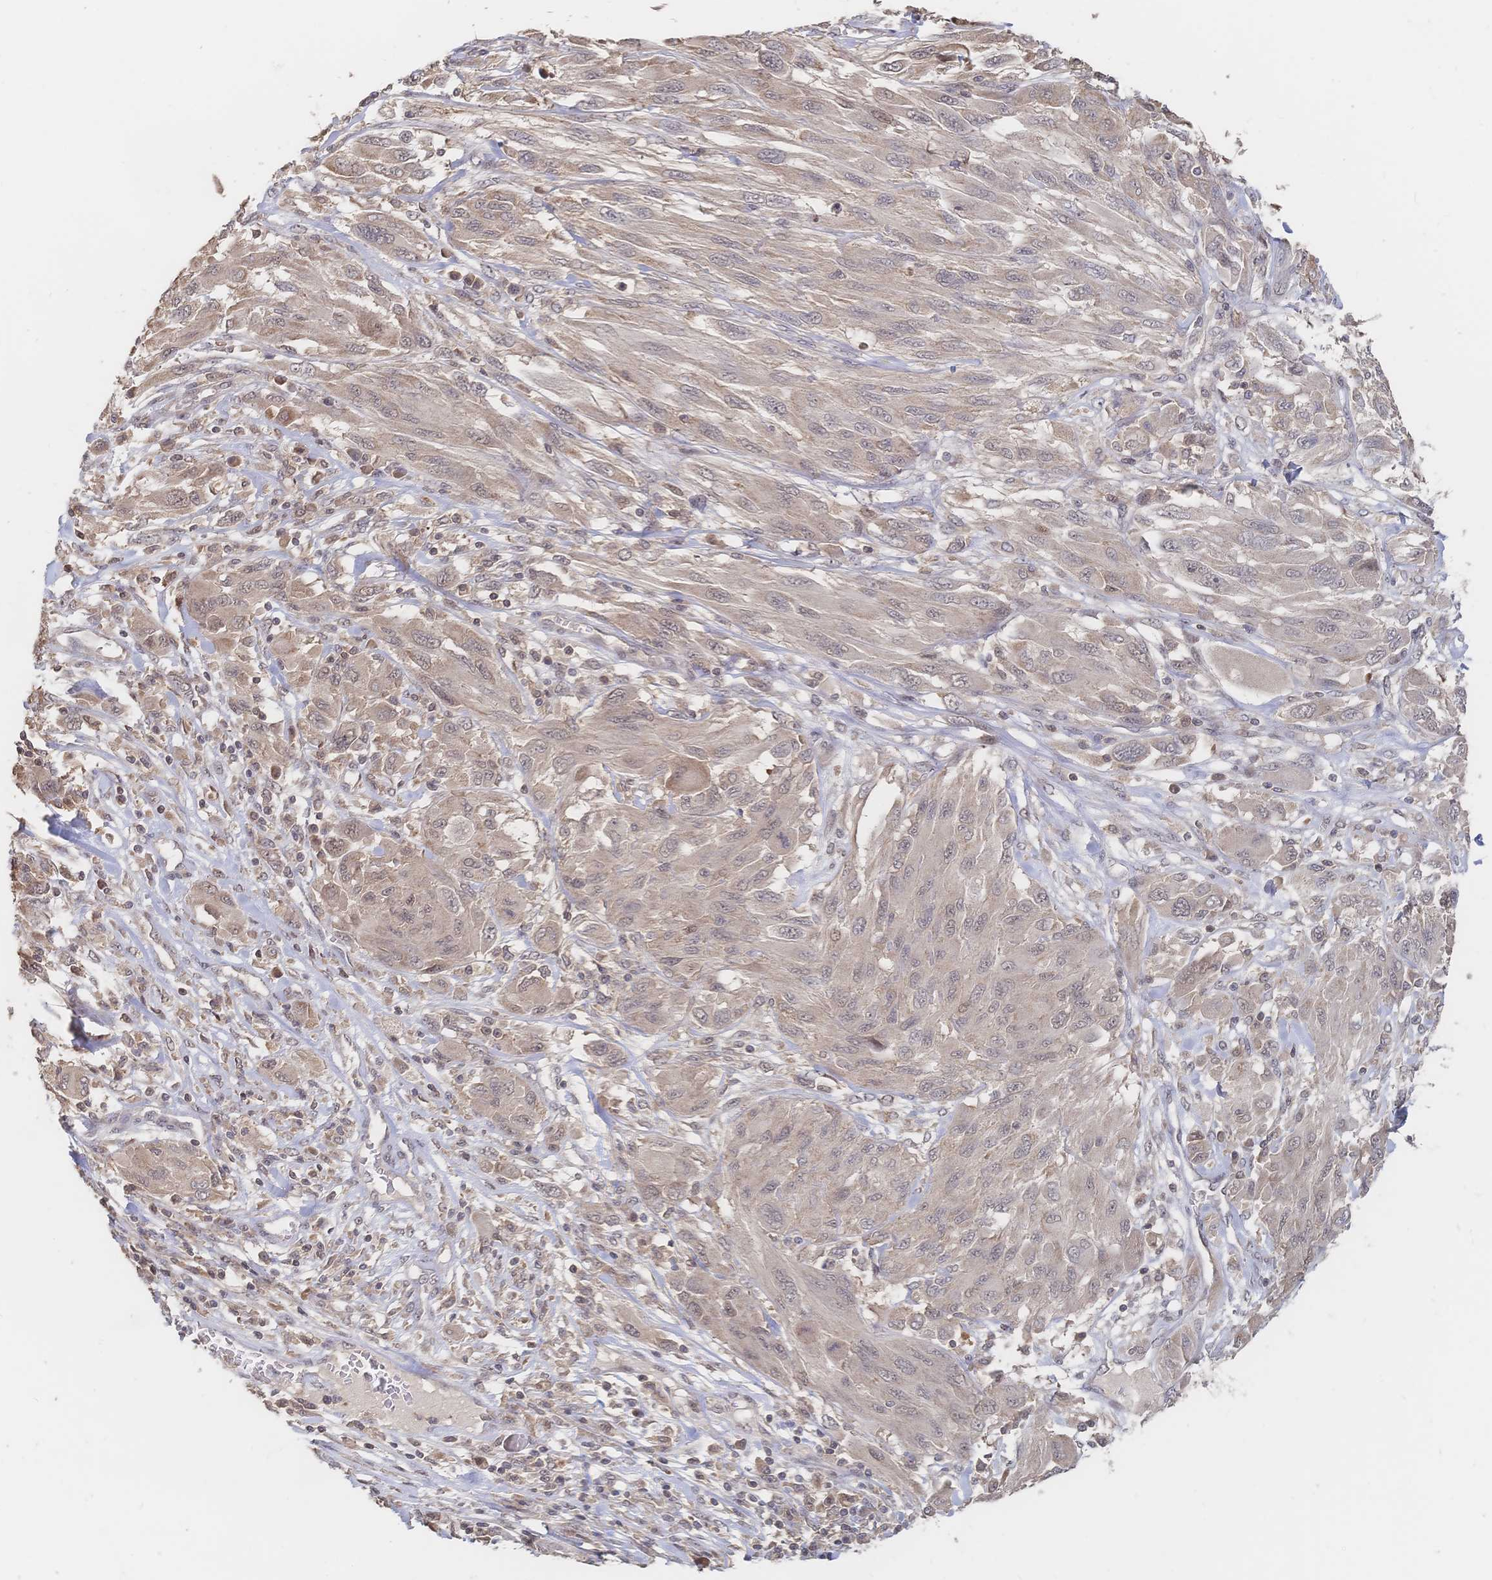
{"staining": {"intensity": "weak", "quantity": "<25%", "location": "cytoplasmic/membranous,nuclear"}, "tissue": "melanoma", "cell_type": "Tumor cells", "image_type": "cancer", "snomed": [{"axis": "morphology", "description": "Malignant melanoma, NOS"}, {"axis": "topography", "description": "Skin"}], "caption": "DAB (3,3'-diaminobenzidine) immunohistochemical staining of human malignant melanoma shows no significant positivity in tumor cells.", "gene": "LRP5", "patient": {"sex": "female", "age": 91}}